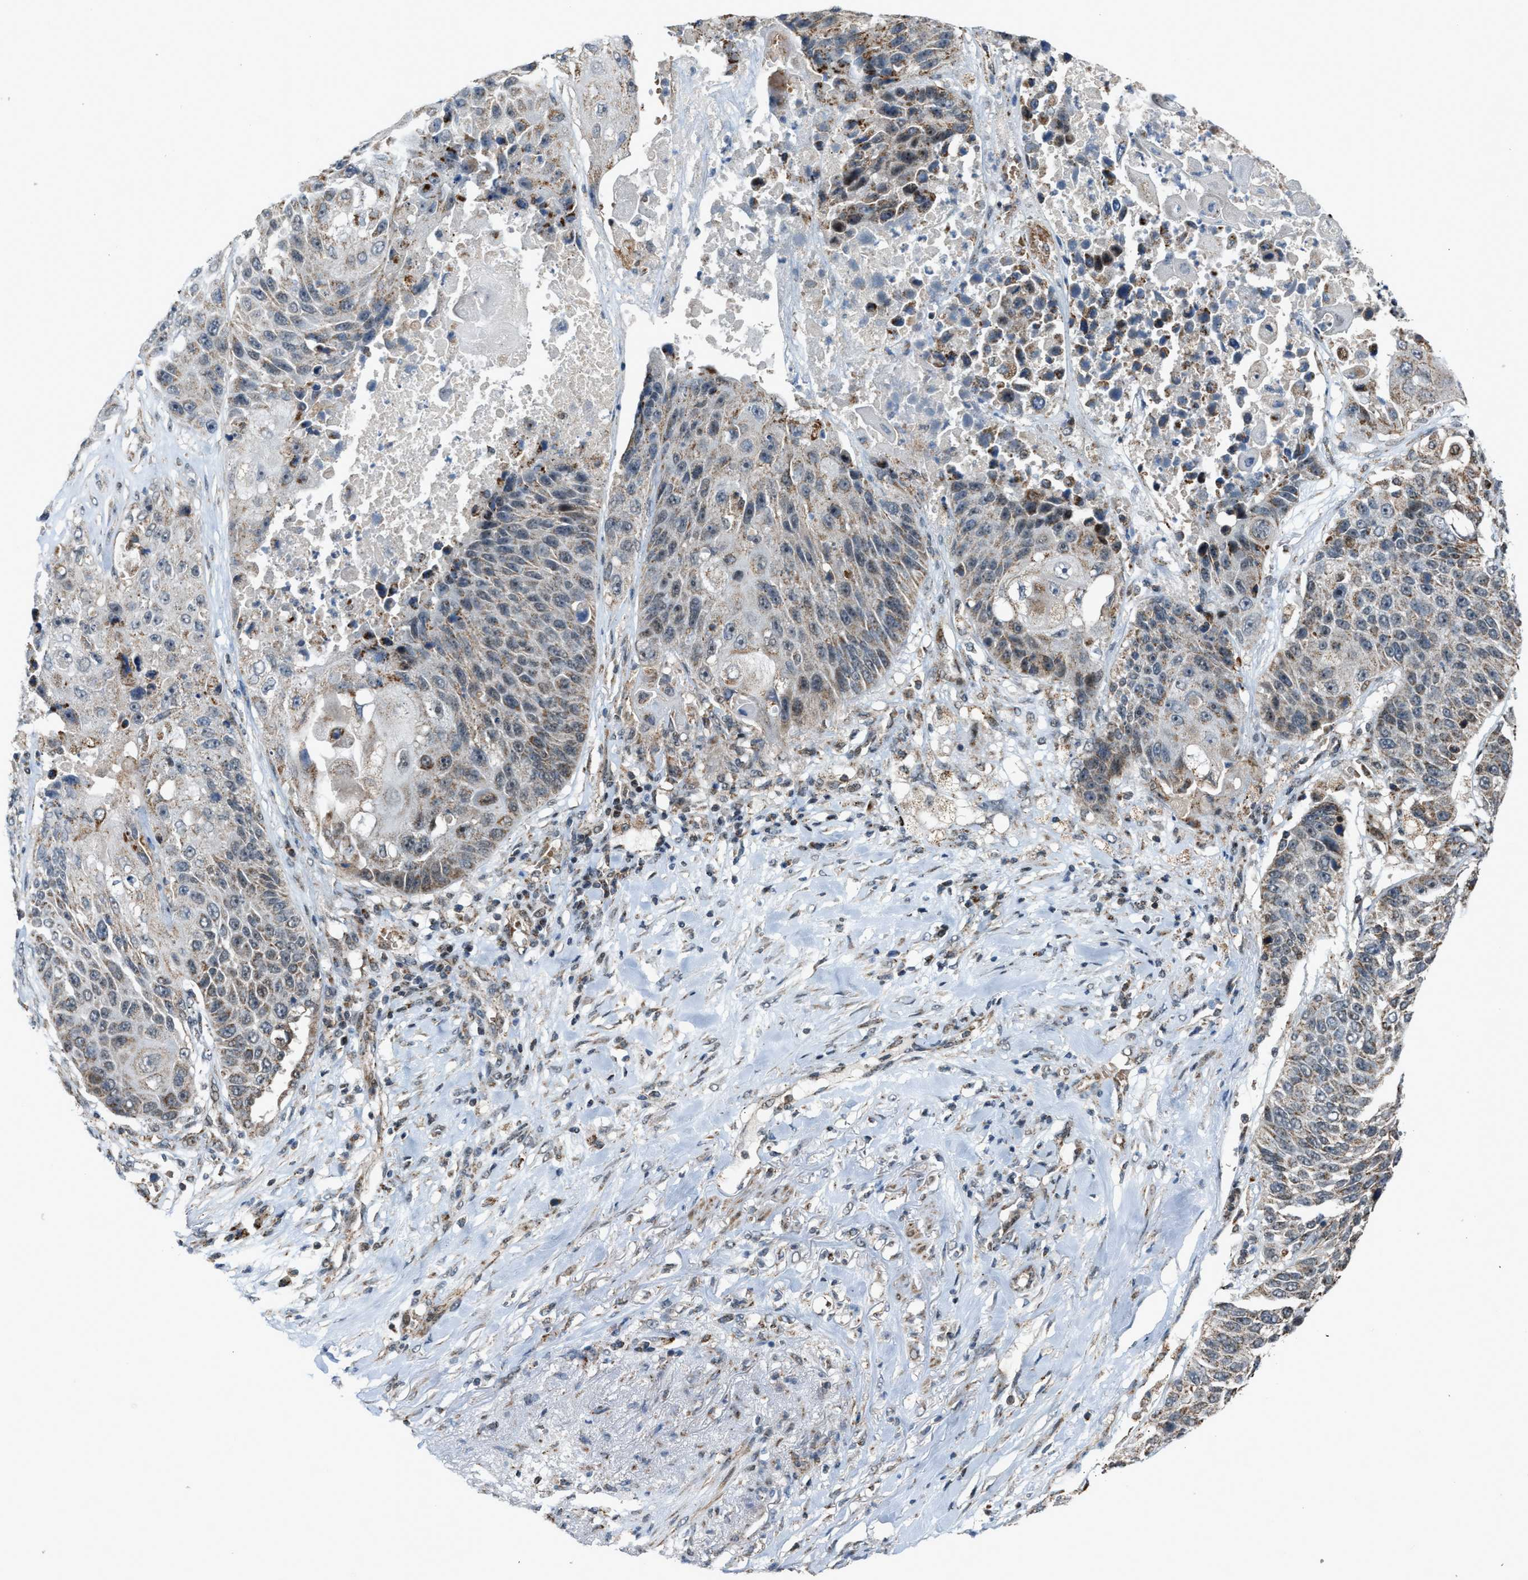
{"staining": {"intensity": "moderate", "quantity": "<25%", "location": "cytoplasmic/membranous"}, "tissue": "lung cancer", "cell_type": "Tumor cells", "image_type": "cancer", "snomed": [{"axis": "morphology", "description": "Squamous cell carcinoma, NOS"}, {"axis": "topography", "description": "Lung"}], "caption": "Lung squamous cell carcinoma tissue demonstrates moderate cytoplasmic/membranous positivity in about <25% of tumor cells, visualized by immunohistochemistry.", "gene": "CHN2", "patient": {"sex": "male", "age": 61}}